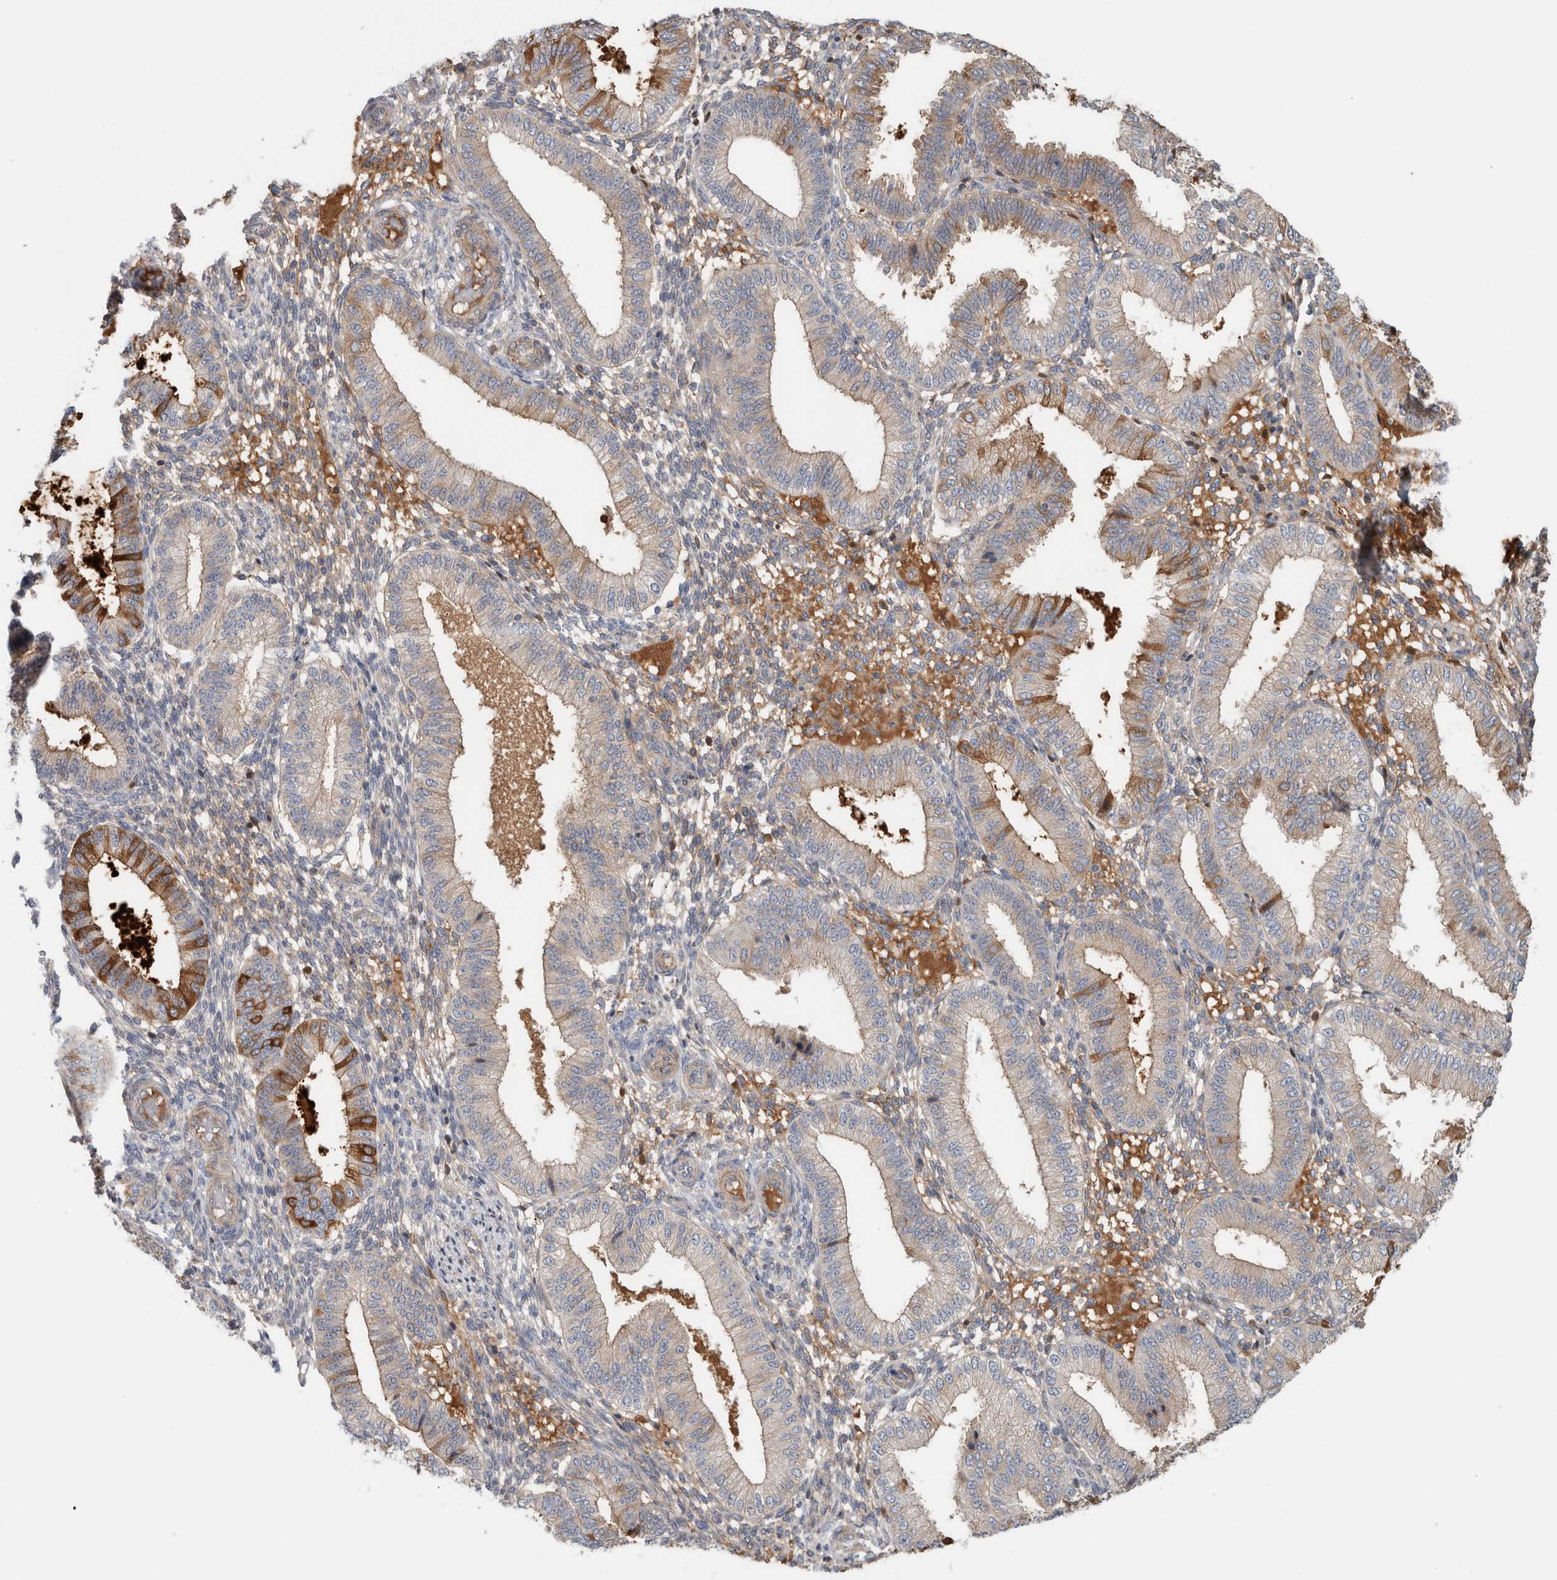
{"staining": {"intensity": "weak", "quantity": "<25%", "location": "cytoplasmic/membranous"}, "tissue": "endometrium", "cell_type": "Cells in endometrial stroma", "image_type": "normal", "snomed": [{"axis": "morphology", "description": "Normal tissue, NOS"}, {"axis": "topography", "description": "Endometrium"}], "caption": "Photomicrograph shows no significant protein positivity in cells in endometrial stroma of benign endometrium. The staining is performed using DAB brown chromogen with nuclei counter-stained in using hematoxylin.", "gene": "CFI", "patient": {"sex": "female", "age": 39}}